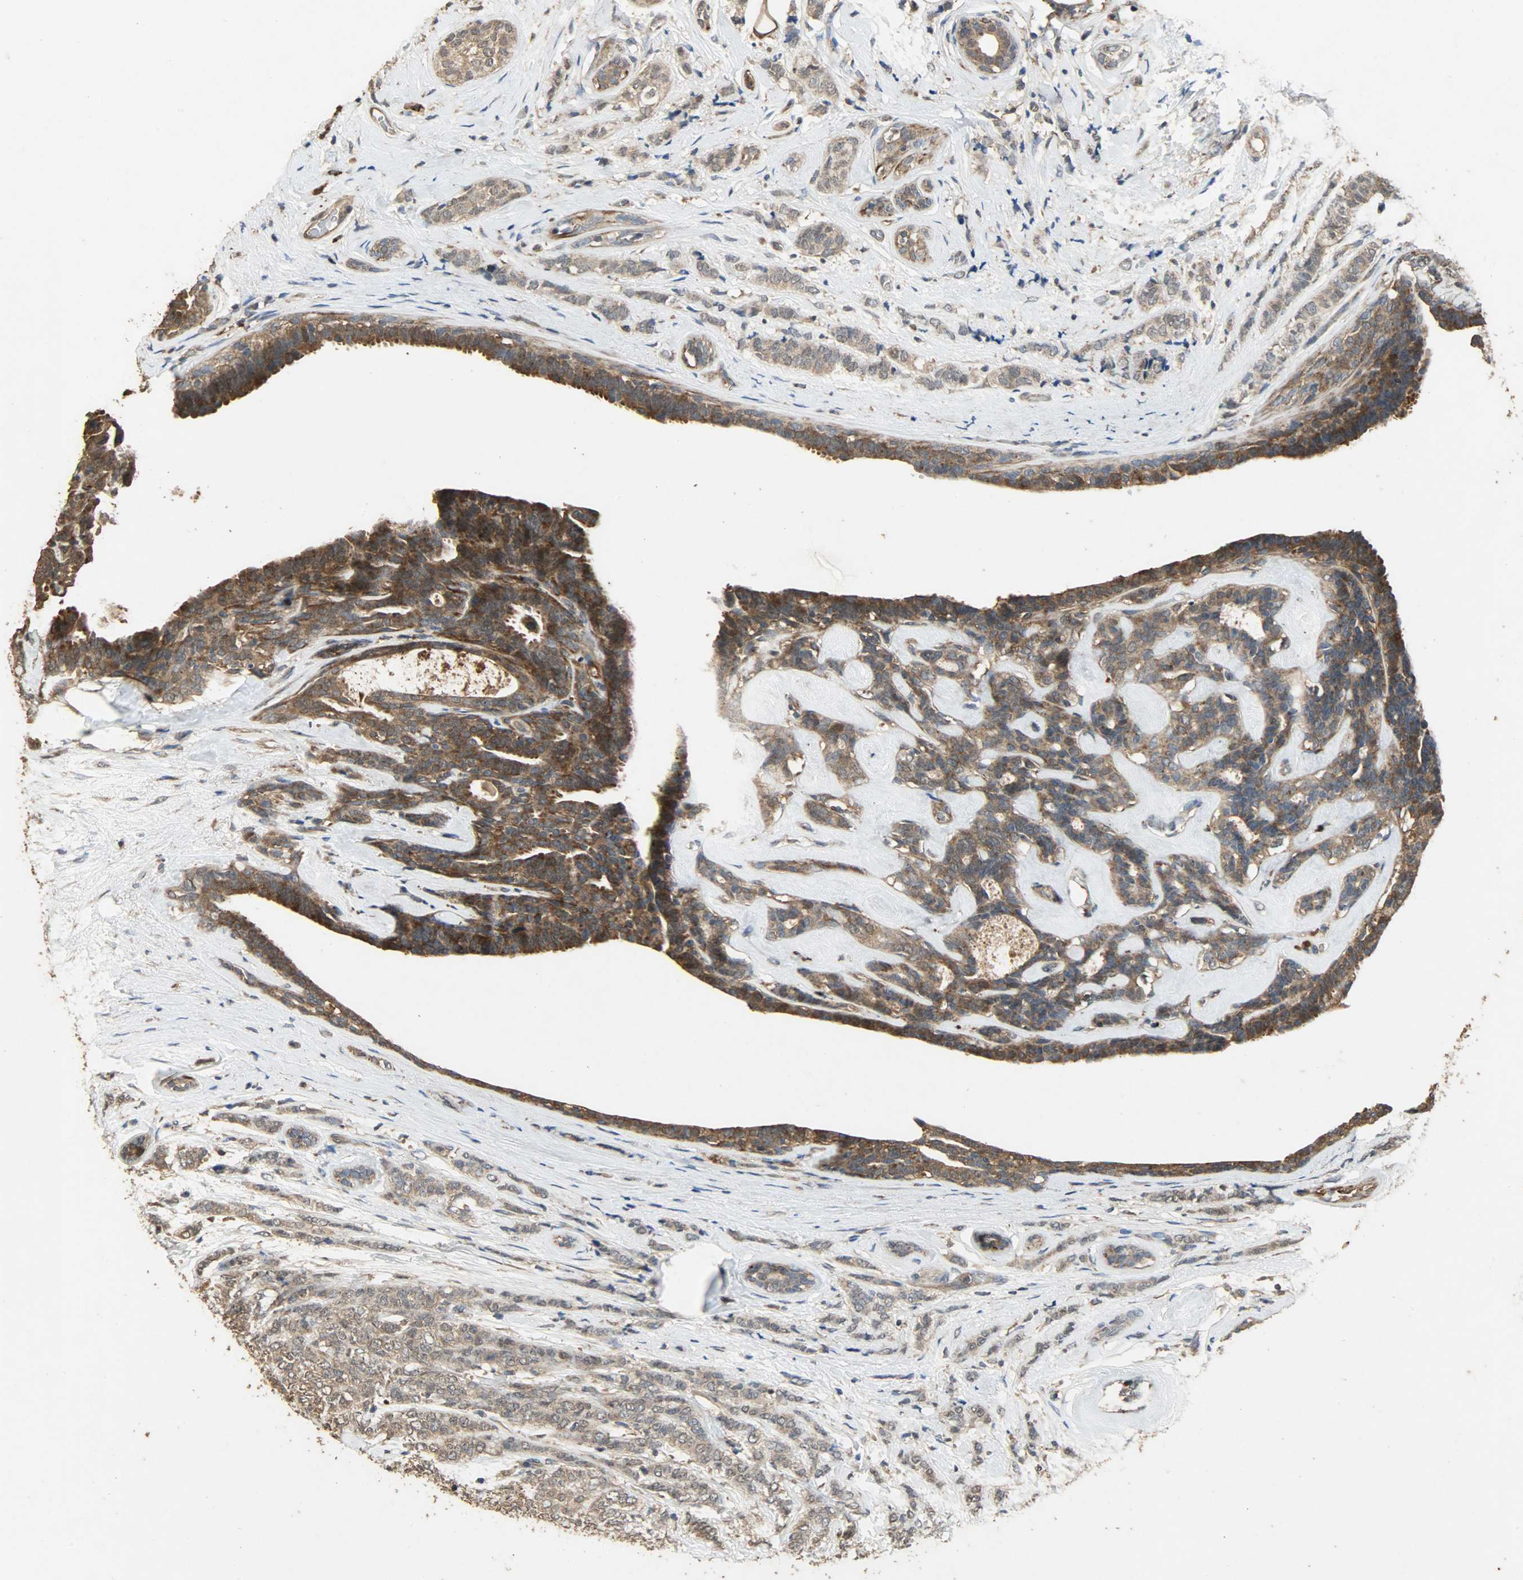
{"staining": {"intensity": "moderate", "quantity": ">75%", "location": "cytoplasmic/membranous"}, "tissue": "breast cancer", "cell_type": "Tumor cells", "image_type": "cancer", "snomed": [{"axis": "morphology", "description": "Lobular carcinoma"}, {"axis": "topography", "description": "Breast"}], "caption": "Tumor cells display medium levels of moderate cytoplasmic/membranous expression in about >75% of cells in breast cancer (lobular carcinoma). The staining was performed using DAB, with brown indicating positive protein expression. Nuclei are stained blue with hematoxylin.", "gene": "CDKN2C", "patient": {"sex": "female", "age": 60}}